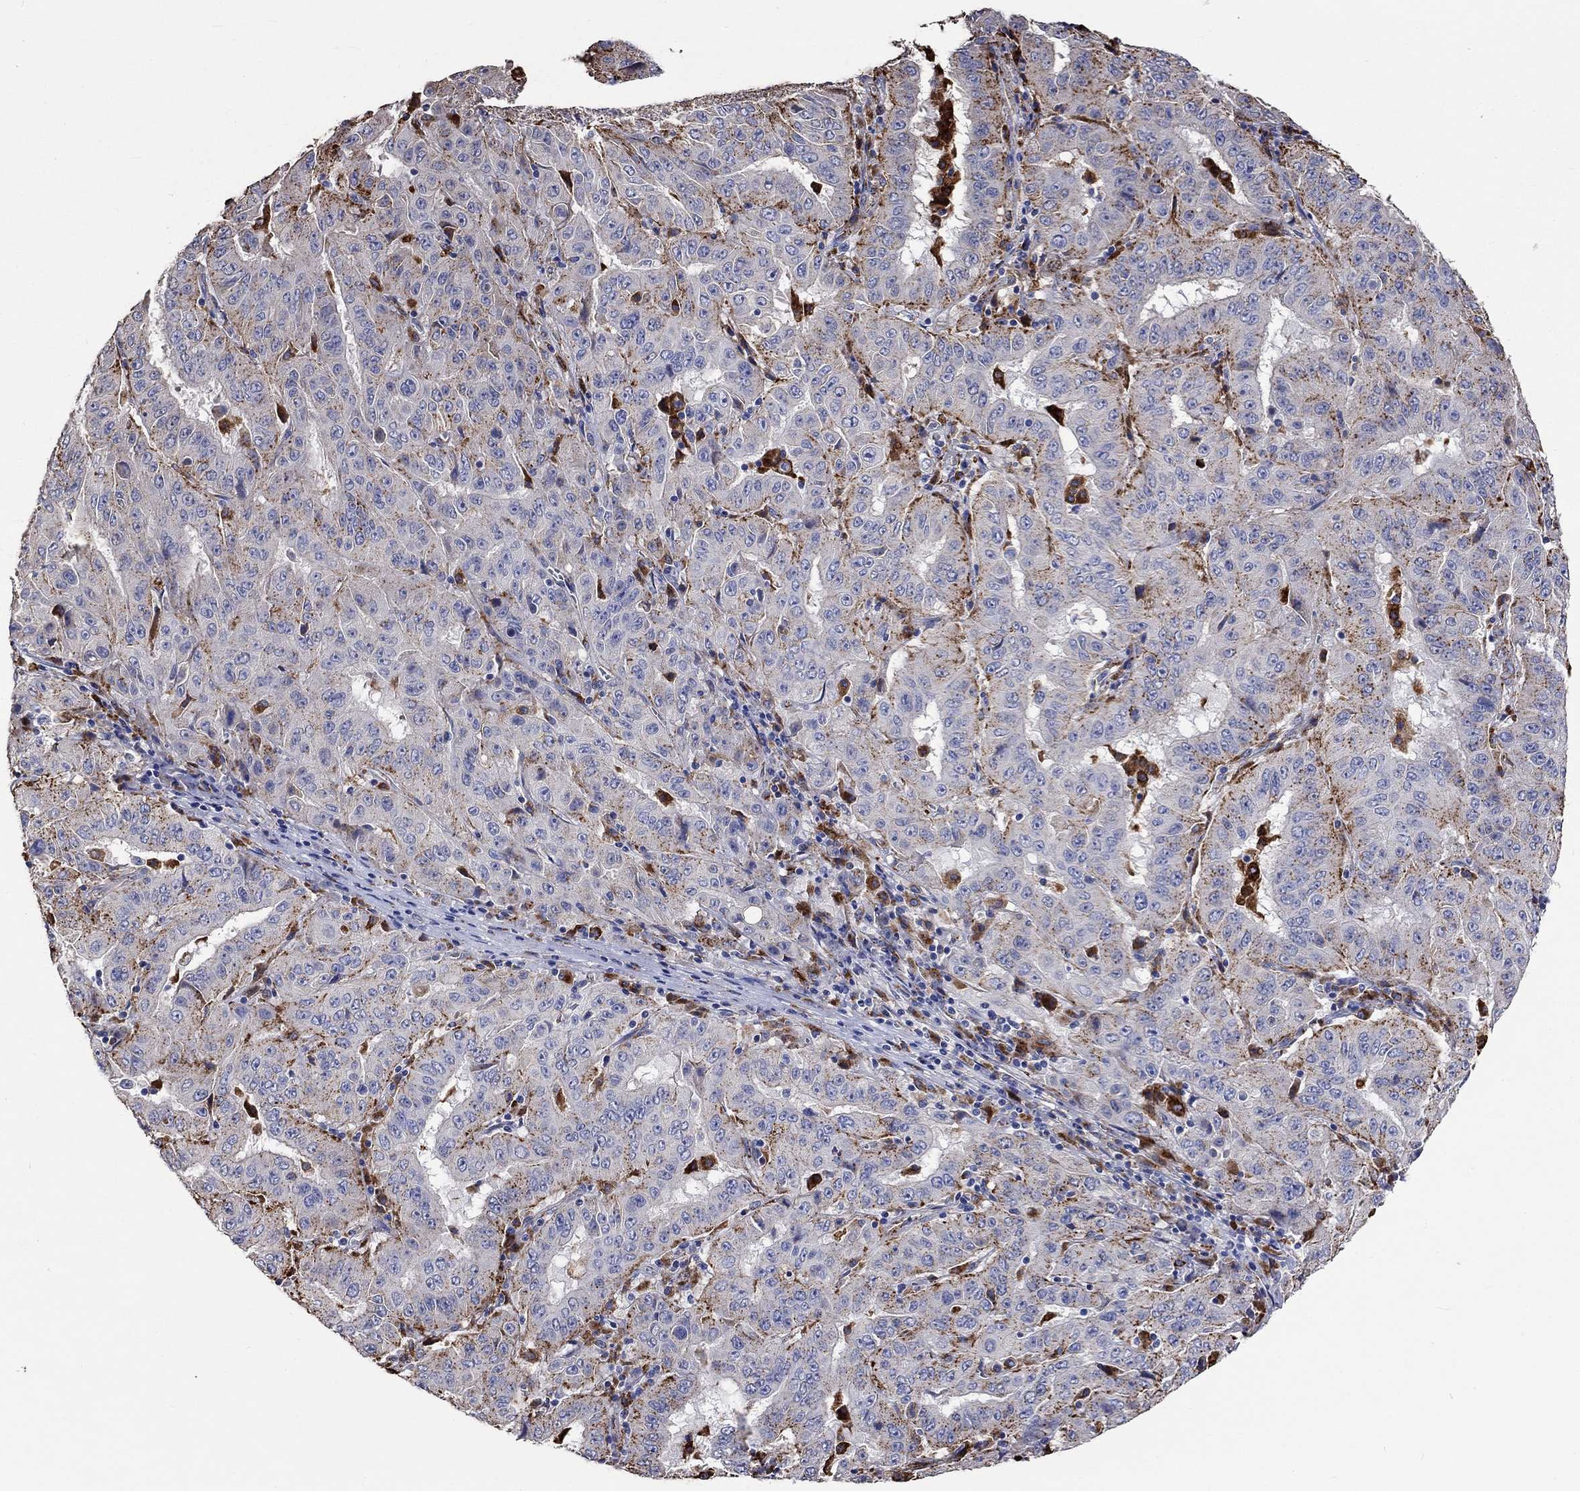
{"staining": {"intensity": "moderate", "quantity": "<25%", "location": "cytoplasmic/membranous"}, "tissue": "pancreatic cancer", "cell_type": "Tumor cells", "image_type": "cancer", "snomed": [{"axis": "morphology", "description": "Adenocarcinoma, NOS"}, {"axis": "topography", "description": "Pancreas"}], "caption": "Immunohistochemistry histopathology image of neoplastic tissue: pancreatic cancer stained using immunohistochemistry reveals low levels of moderate protein expression localized specifically in the cytoplasmic/membranous of tumor cells, appearing as a cytoplasmic/membranous brown color.", "gene": "CTSB", "patient": {"sex": "male", "age": 63}}